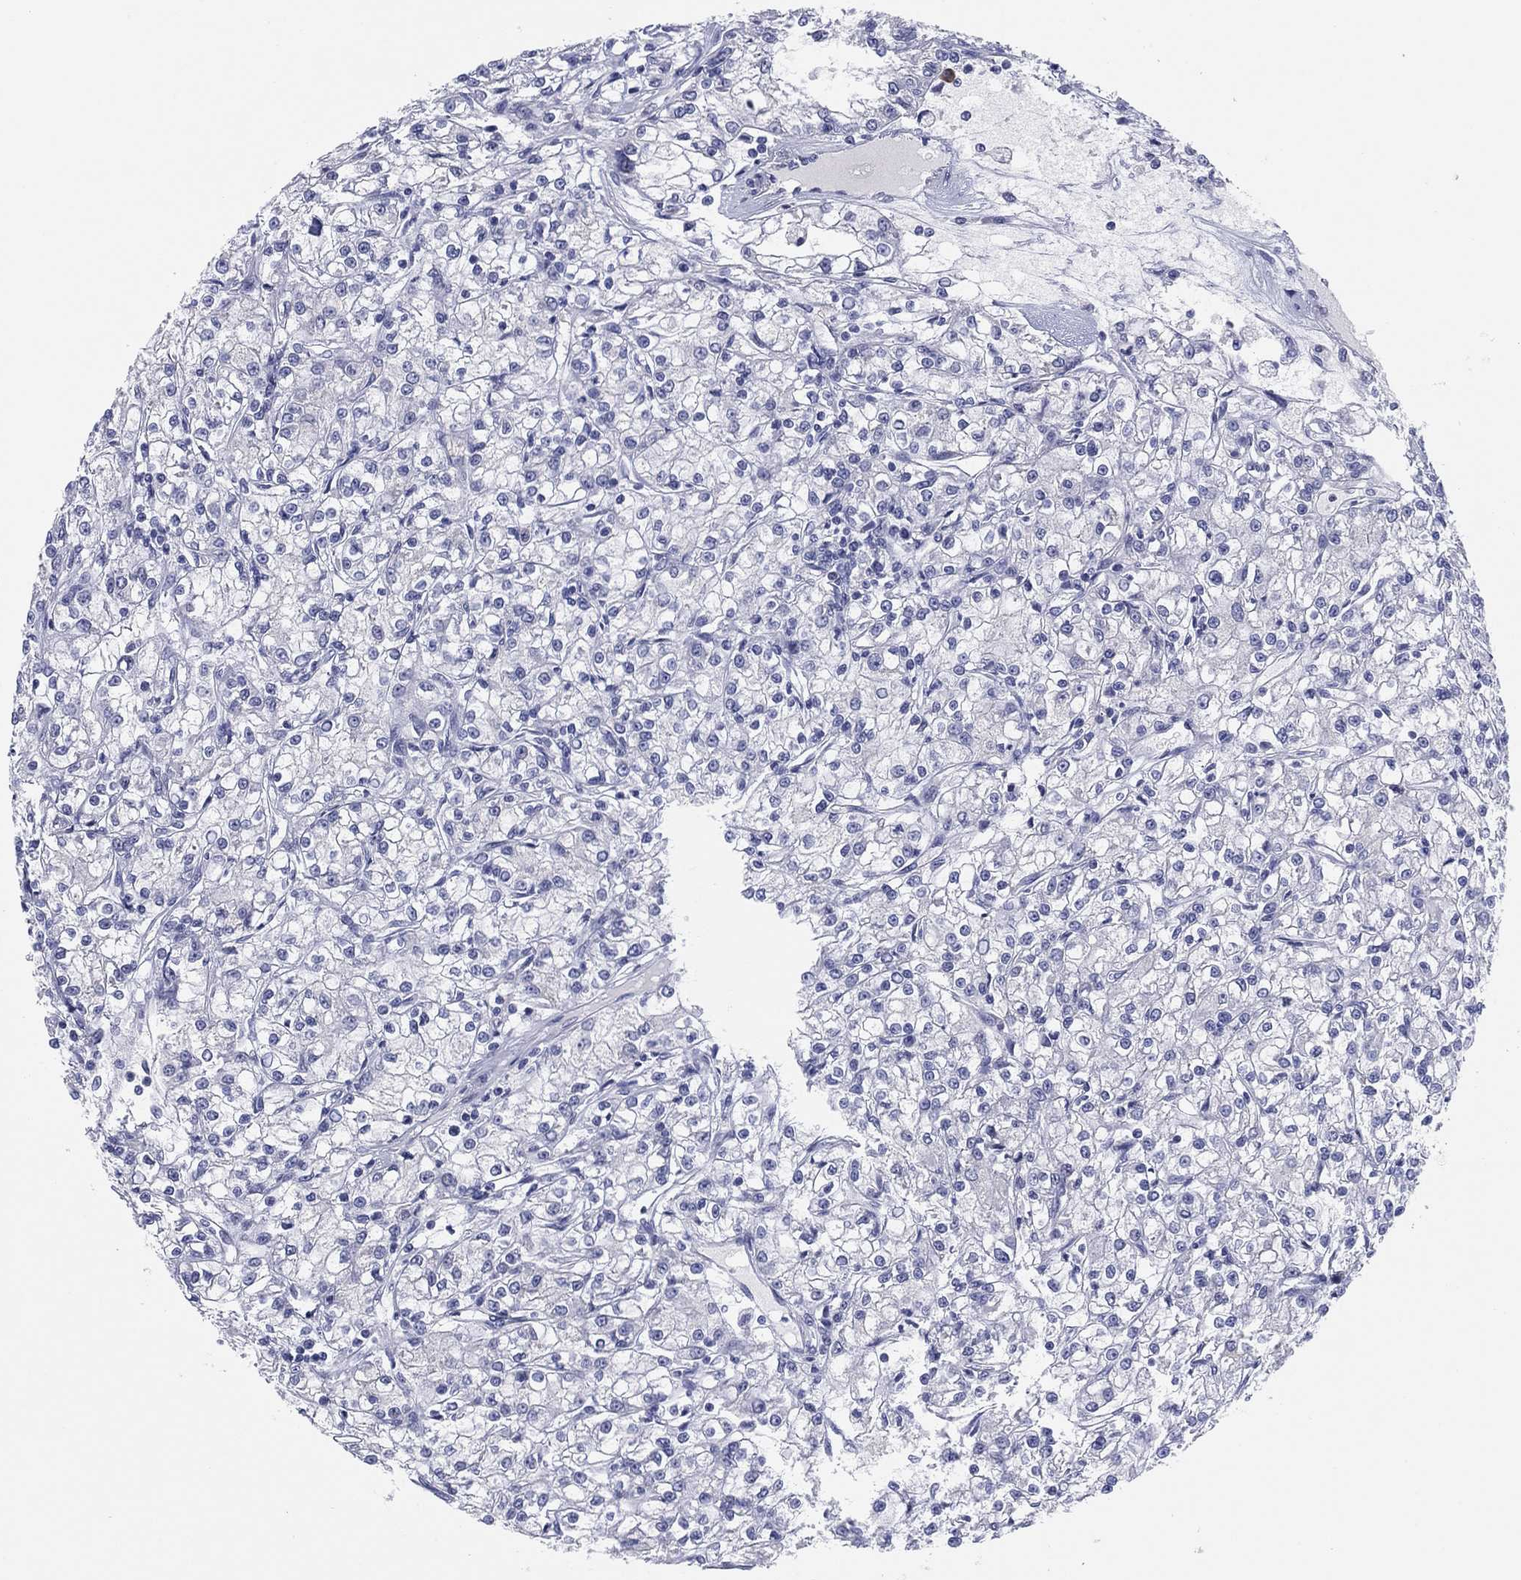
{"staining": {"intensity": "negative", "quantity": "none", "location": "none"}, "tissue": "renal cancer", "cell_type": "Tumor cells", "image_type": "cancer", "snomed": [{"axis": "morphology", "description": "Adenocarcinoma, NOS"}, {"axis": "topography", "description": "Kidney"}], "caption": "The photomicrograph displays no significant expression in tumor cells of renal cancer.", "gene": "HEATR4", "patient": {"sex": "female", "age": 59}}